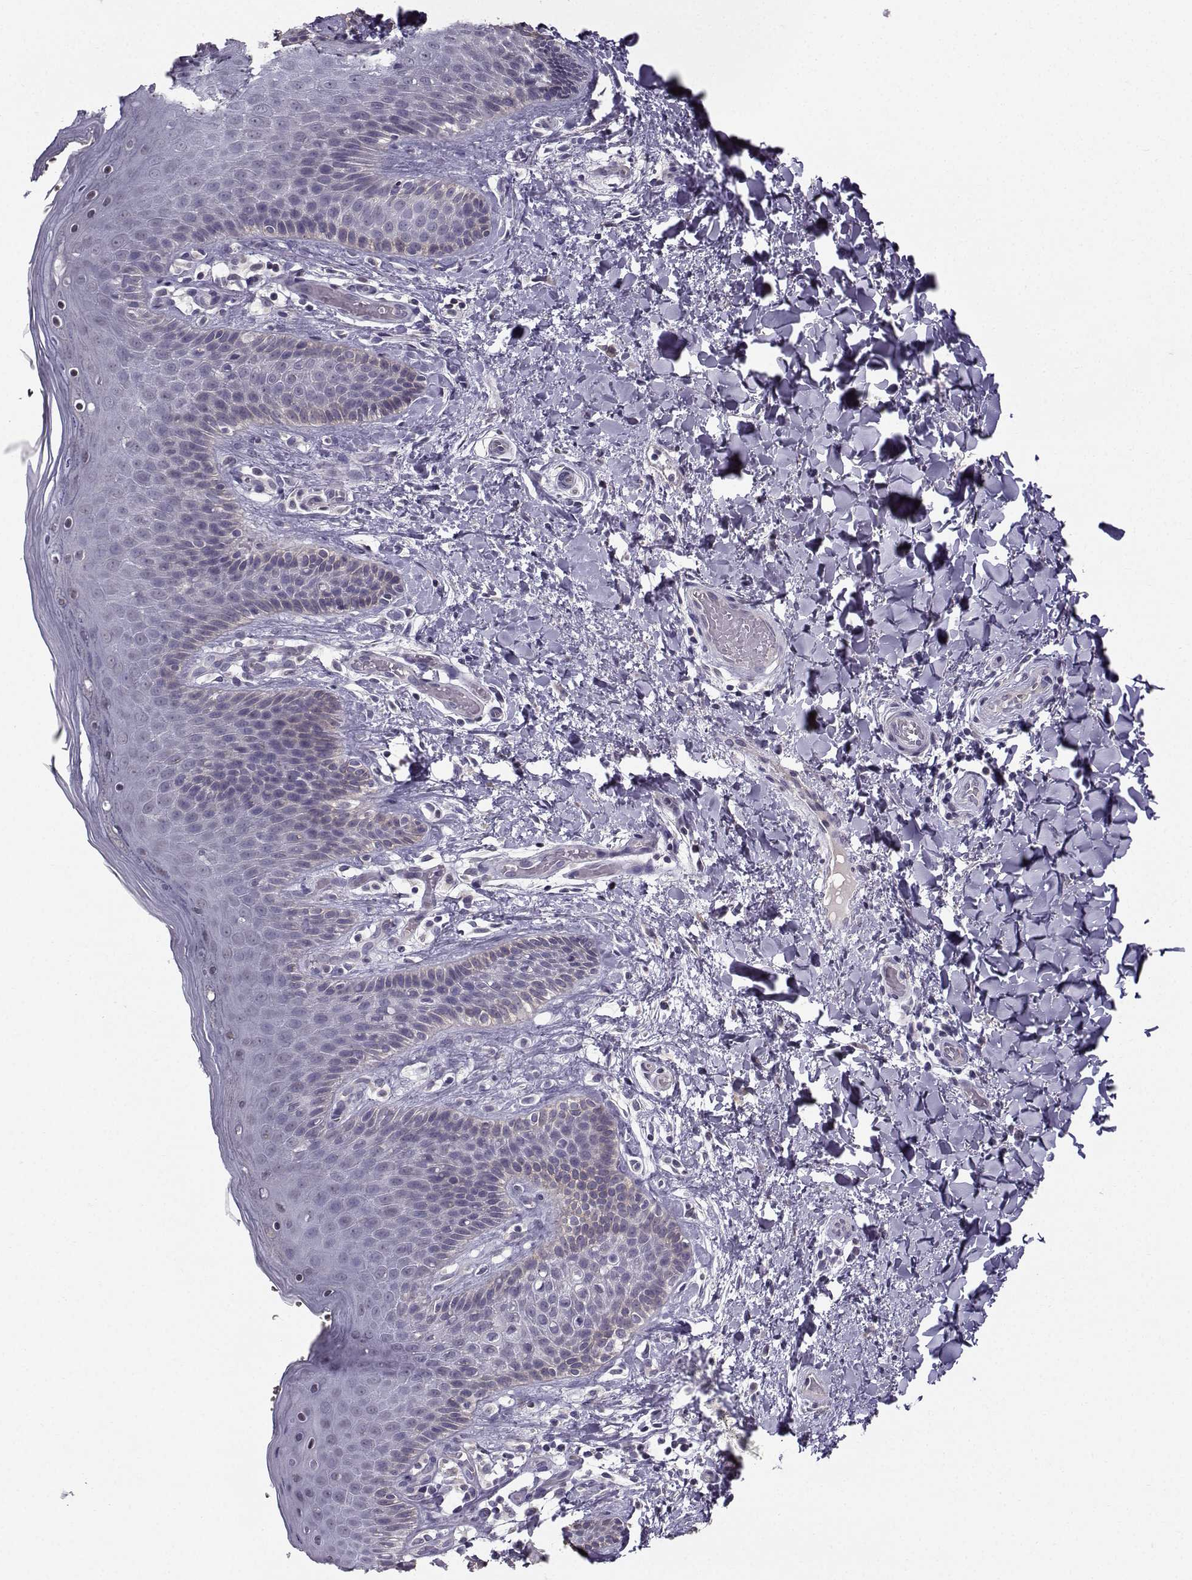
{"staining": {"intensity": "negative", "quantity": "none", "location": "none"}, "tissue": "skin", "cell_type": "Epidermal cells", "image_type": "normal", "snomed": [{"axis": "morphology", "description": "Normal tissue, NOS"}, {"axis": "topography", "description": "Anal"}], "caption": "This is an IHC image of normal human skin. There is no expression in epidermal cells.", "gene": "TSPYL5", "patient": {"sex": "male", "age": 36}}